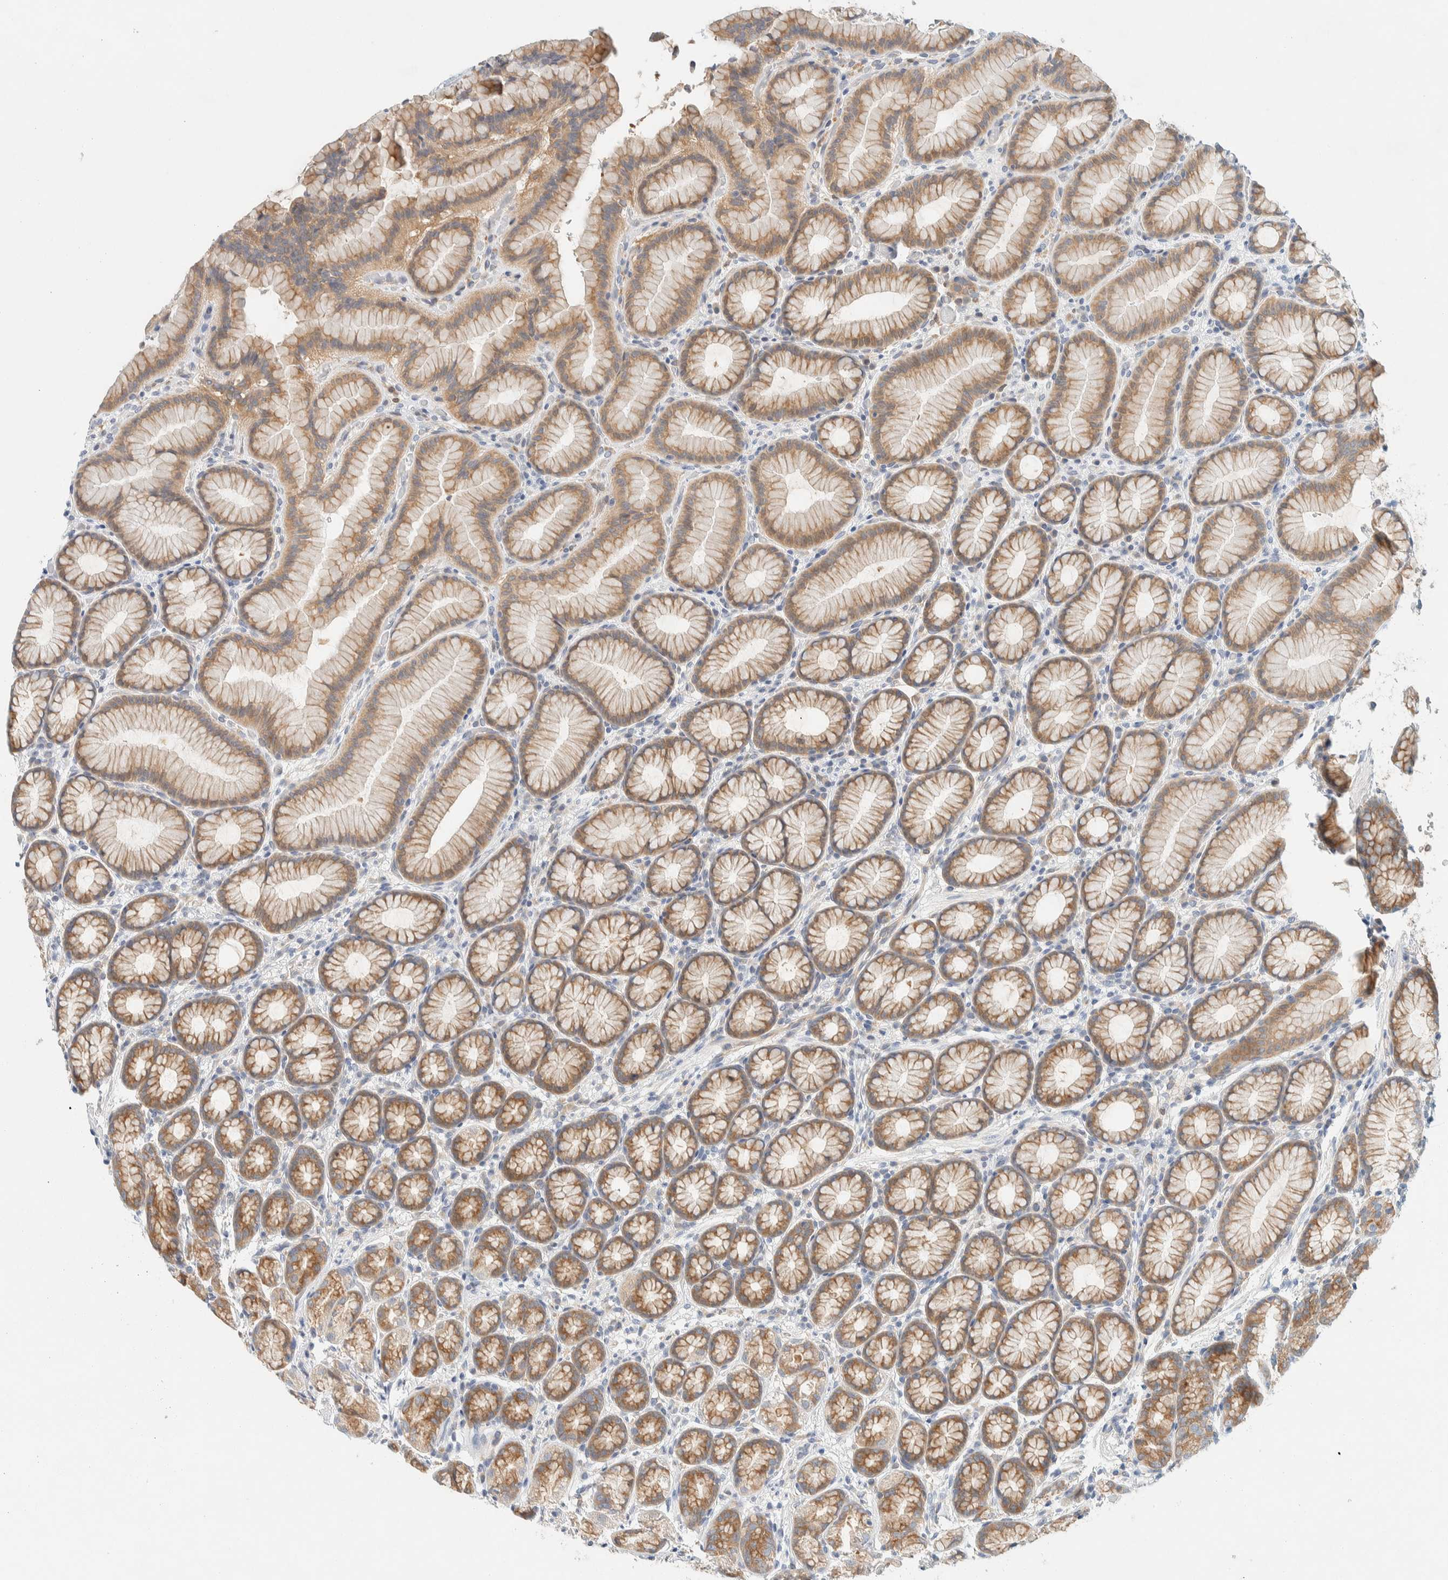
{"staining": {"intensity": "moderate", "quantity": "25%-75%", "location": "cytoplasmic/membranous"}, "tissue": "stomach", "cell_type": "Glandular cells", "image_type": "normal", "snomed": [{"axis": "morphology", "description": "Normal tissue, NOS"}, {"axis": "topography", "description": "Stomach"}], "caption": "Brown immunohistochemical staining in unremarkable human stomach displays moderate cytoplasmic/membranous staining in approximately 25%-75% of glandular cells.", "gene": "SUMF2", "patient": {"sex": "male", "age": 42}}